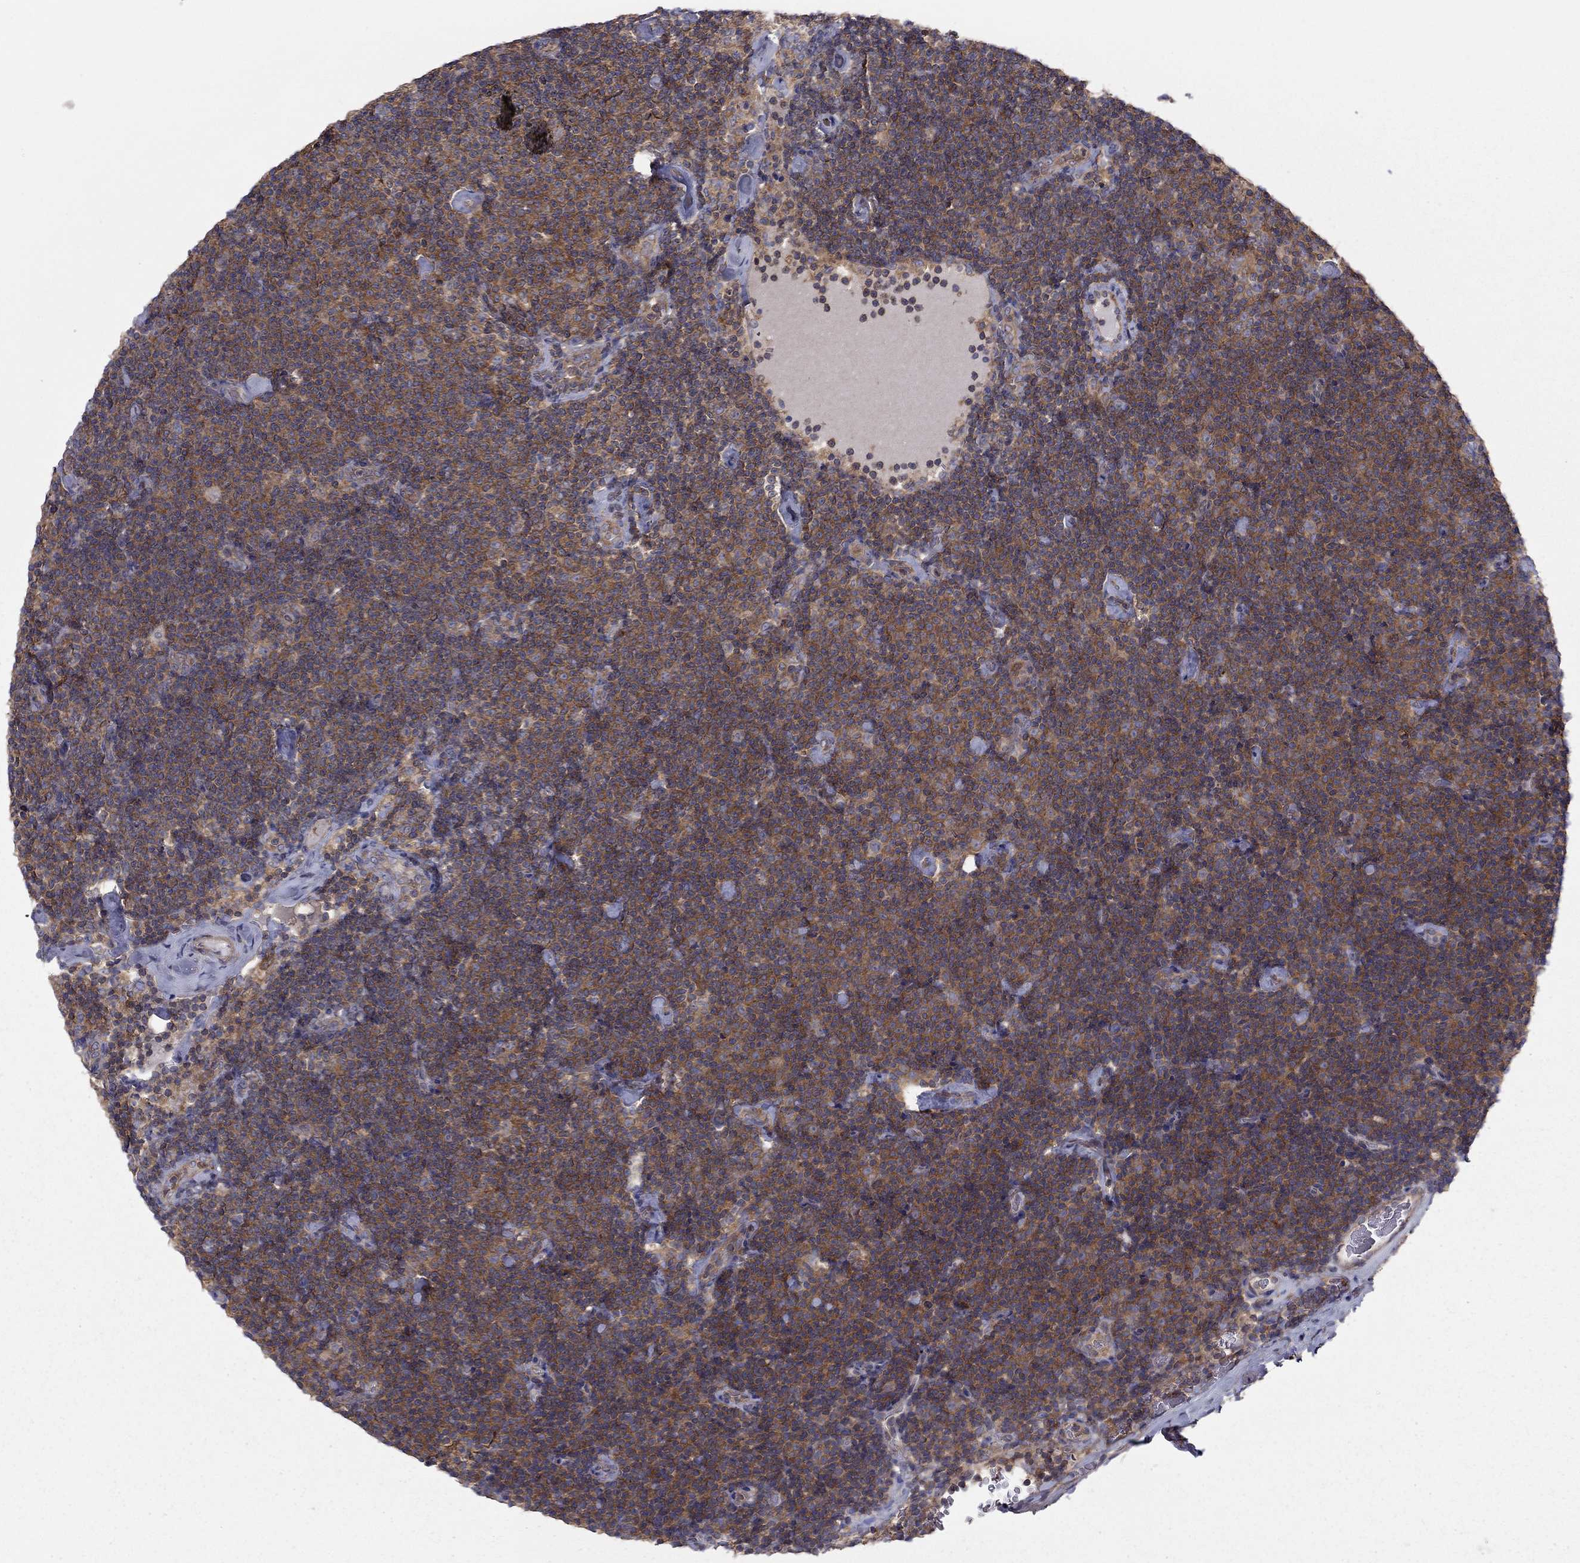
{"staining": {"intensity": "strong", "quantity": ">75%", "location": "cytoplasmic/membranous"}, "tissue": "lymphoma", "cell_type": "Tumor cells", "image_type": "cancer", "snomed": [{"axis": "morphology", "description": "Malignant lymphoma, non-Hodgkin's type, Low grade"}, {"axis": "topography", "description": "Lymph node"}], "caption": "IHC (DAB) staining of malignant lymphoma, non-Hodgkin's type (low-grade) exhibits strong cytoplasmic/membranous protein positivity in approximately >75% of tumor cells.", "gene": "RNF123", "patient": {"sex": "male", "age": 81}}